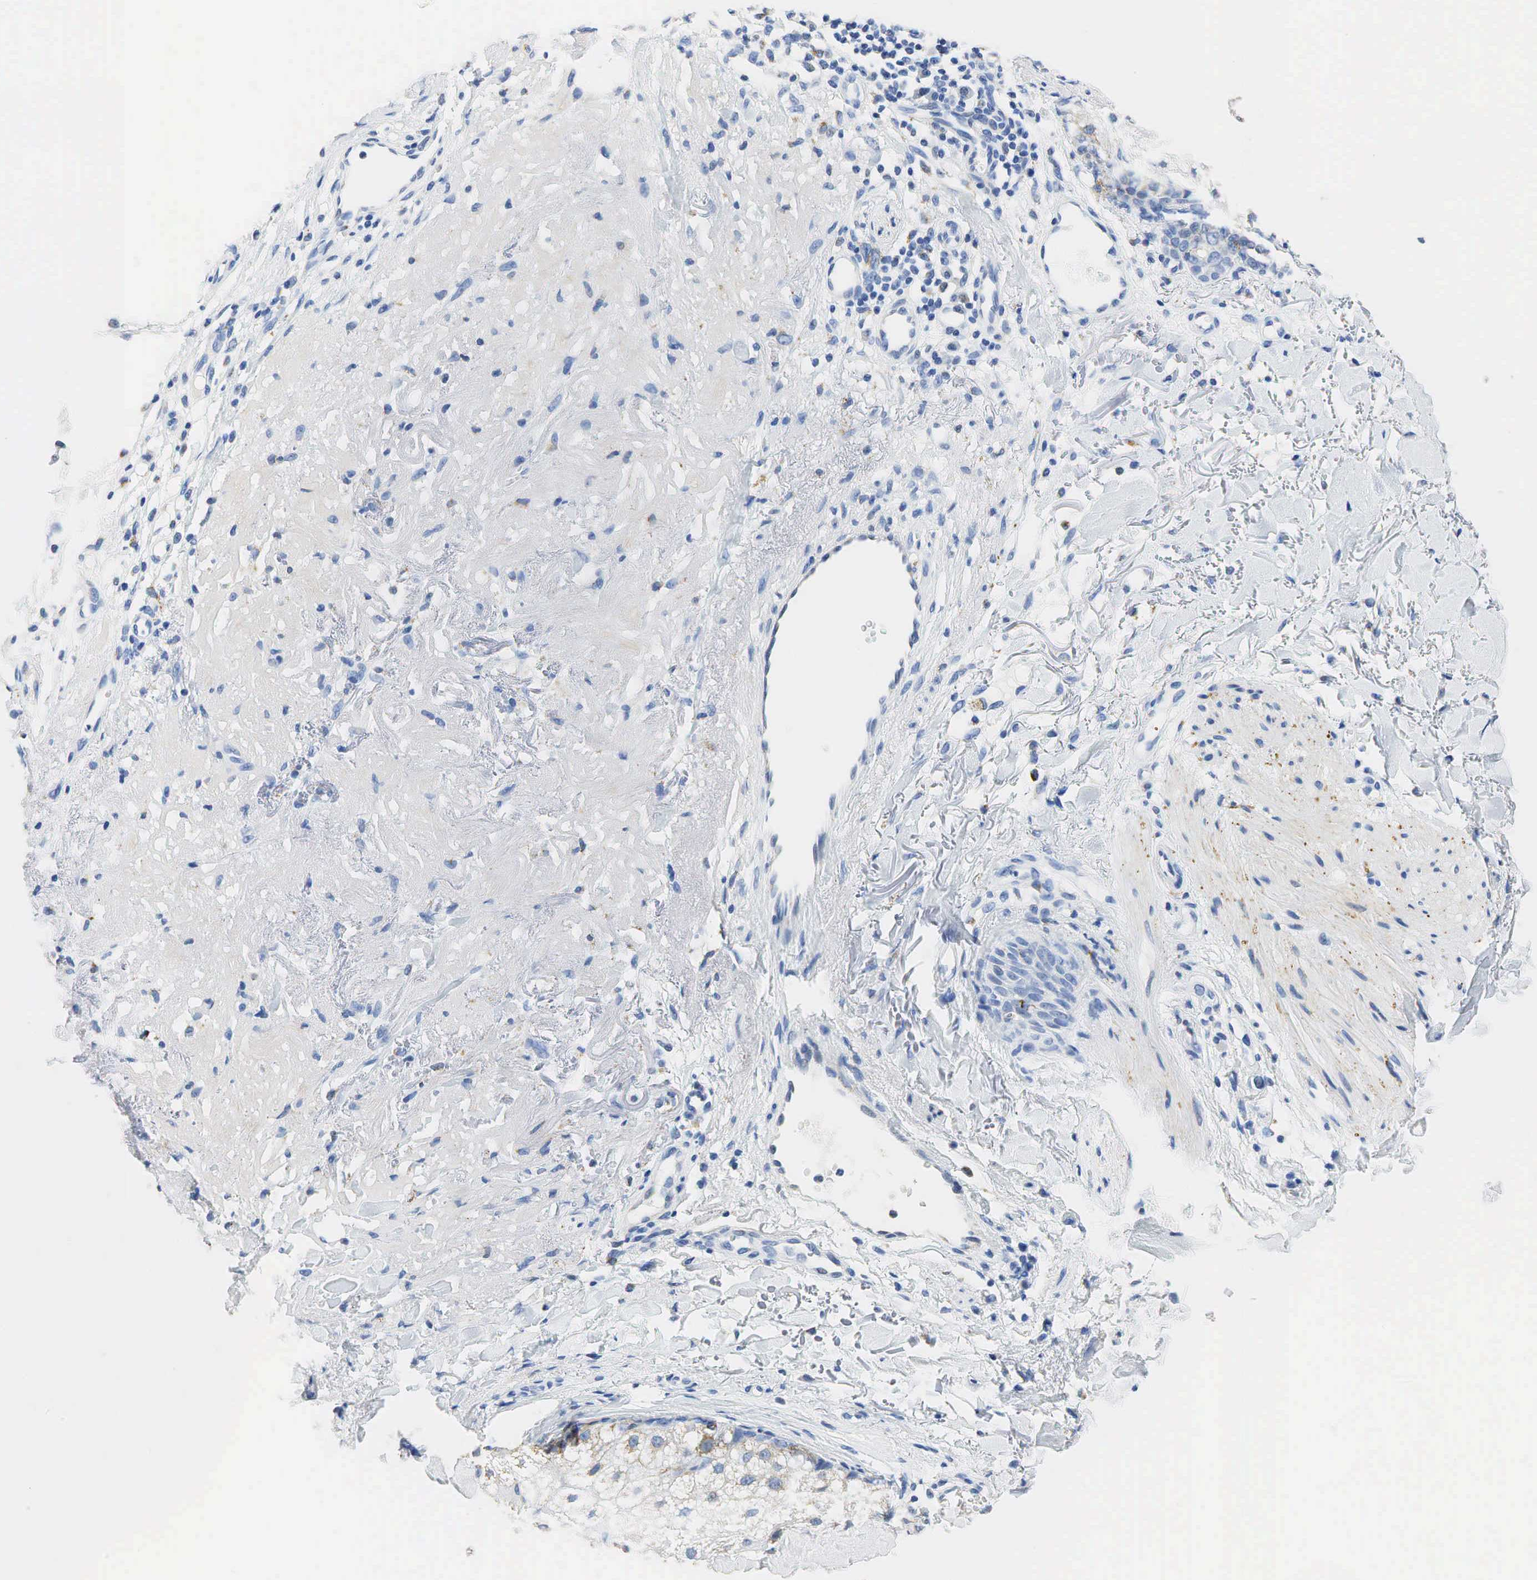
{"staining": {"intensity": "negative", "quantity": "none", "location": "none"}, "tissue": "skin cancer", "cell_type": "Tumor cells", "image_type": "cancer", "snomed": [{"axis": "morphology", "description": "Squamous cell carcinoma, NOS"}, {"axis": "topography", "description": "Skin"}], "caption": "Tumor cells are negative for protein expression in human skin squamous cell carcinoma.", "gene": "SYP", "patient": {"sex": "male", "age": 77}}